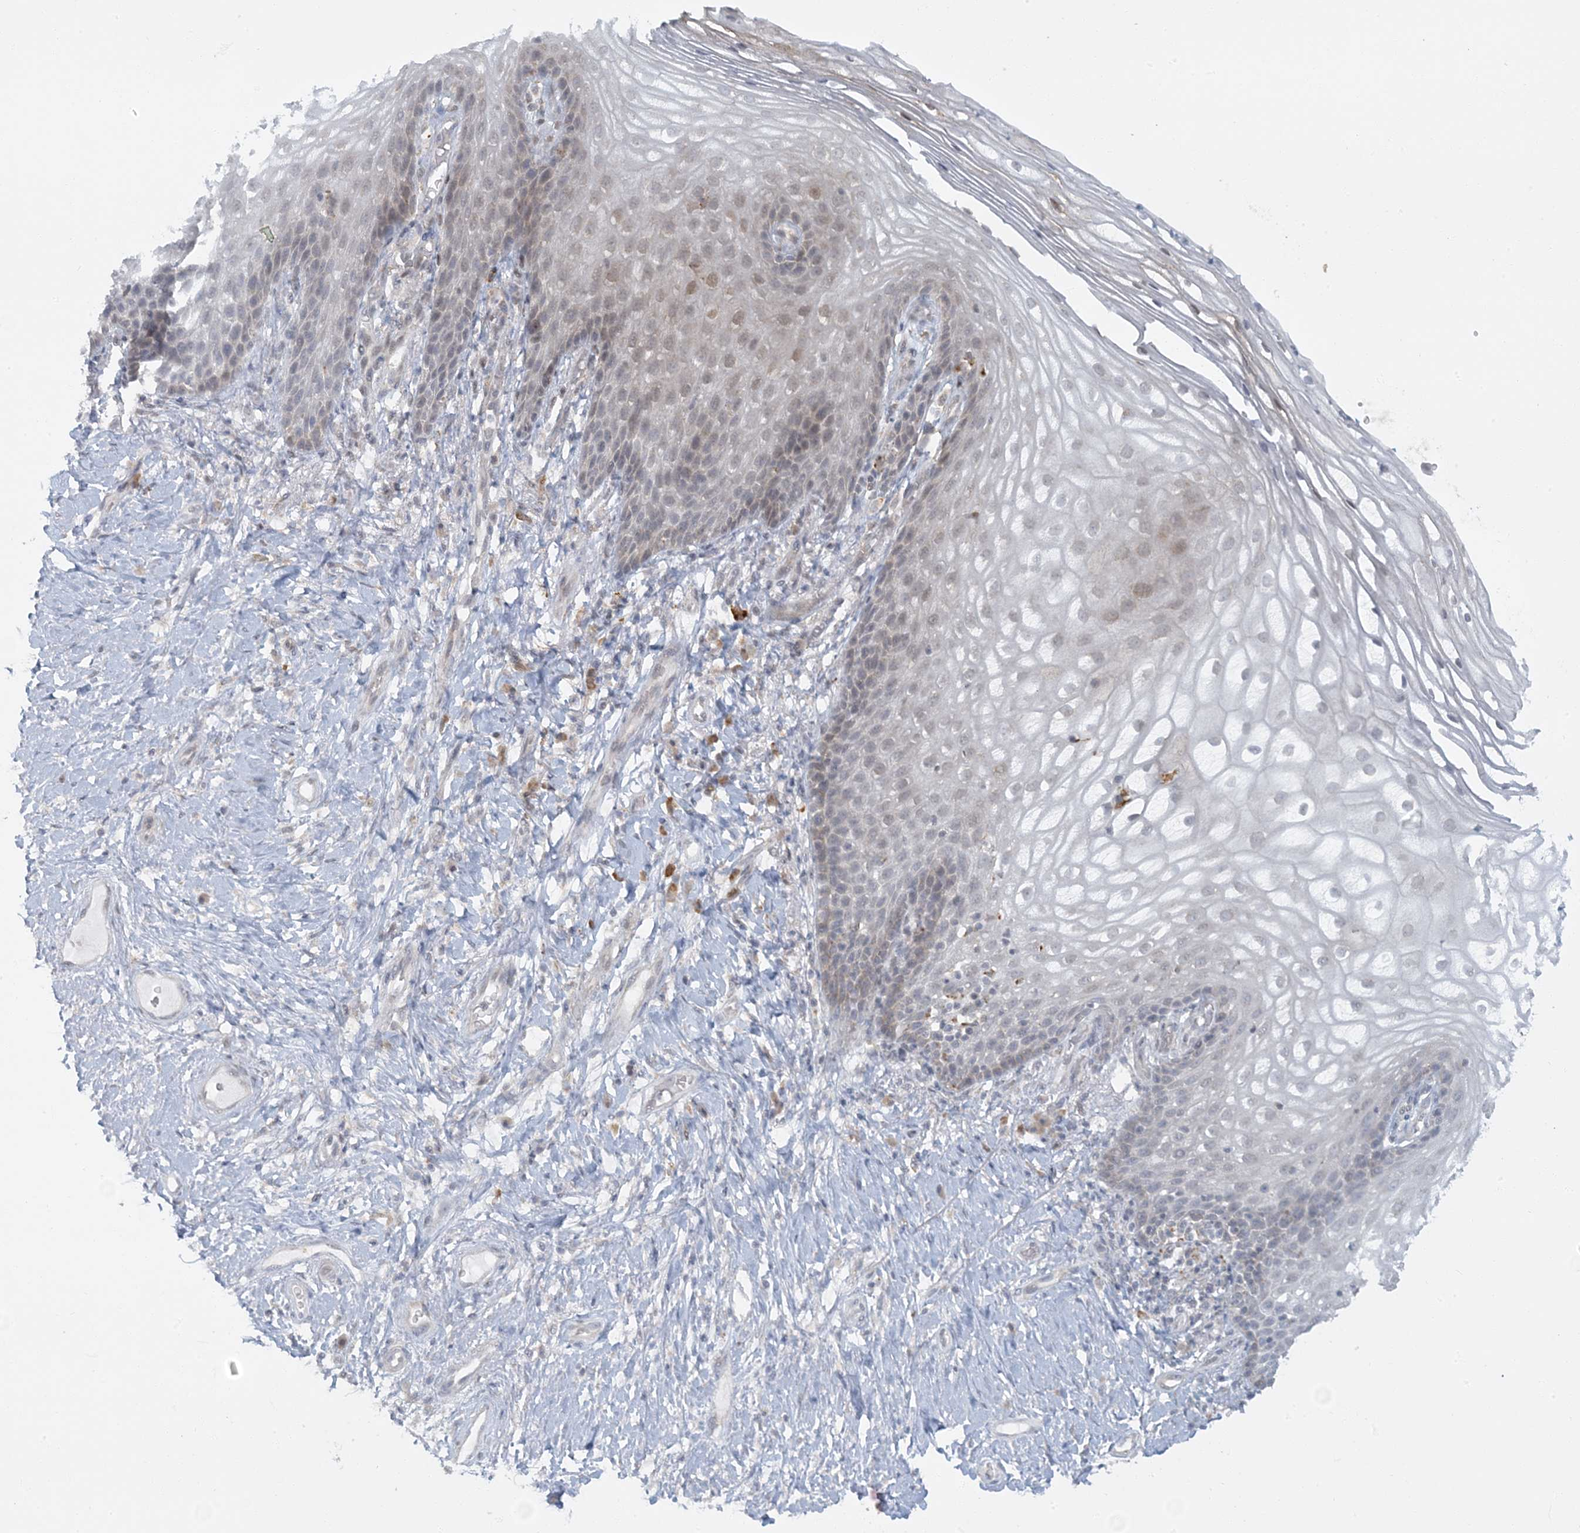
{"staining": {"intensity": "moderate", "quantity": "25%-75%", "location": "cytoplasmic/membranous,nuclear"}, "tissue": "vagina", "cell_type": "Squamous epithelial cells", "image_type": "normal", "snomed": [{"axis": "morphology", "description": "Normal tissue, NOS"}, {"axis": "topography", "description": "Vagina"}], "caption": "Protein staining by immunohistochemistry displays moderate cytoplasmic/membranous,nuclear expression in approximately 25%-75% of squamous epithelial cells in normal vagina.", "gene": "AK9", "patient": {"sex": "female", "age": 60}}